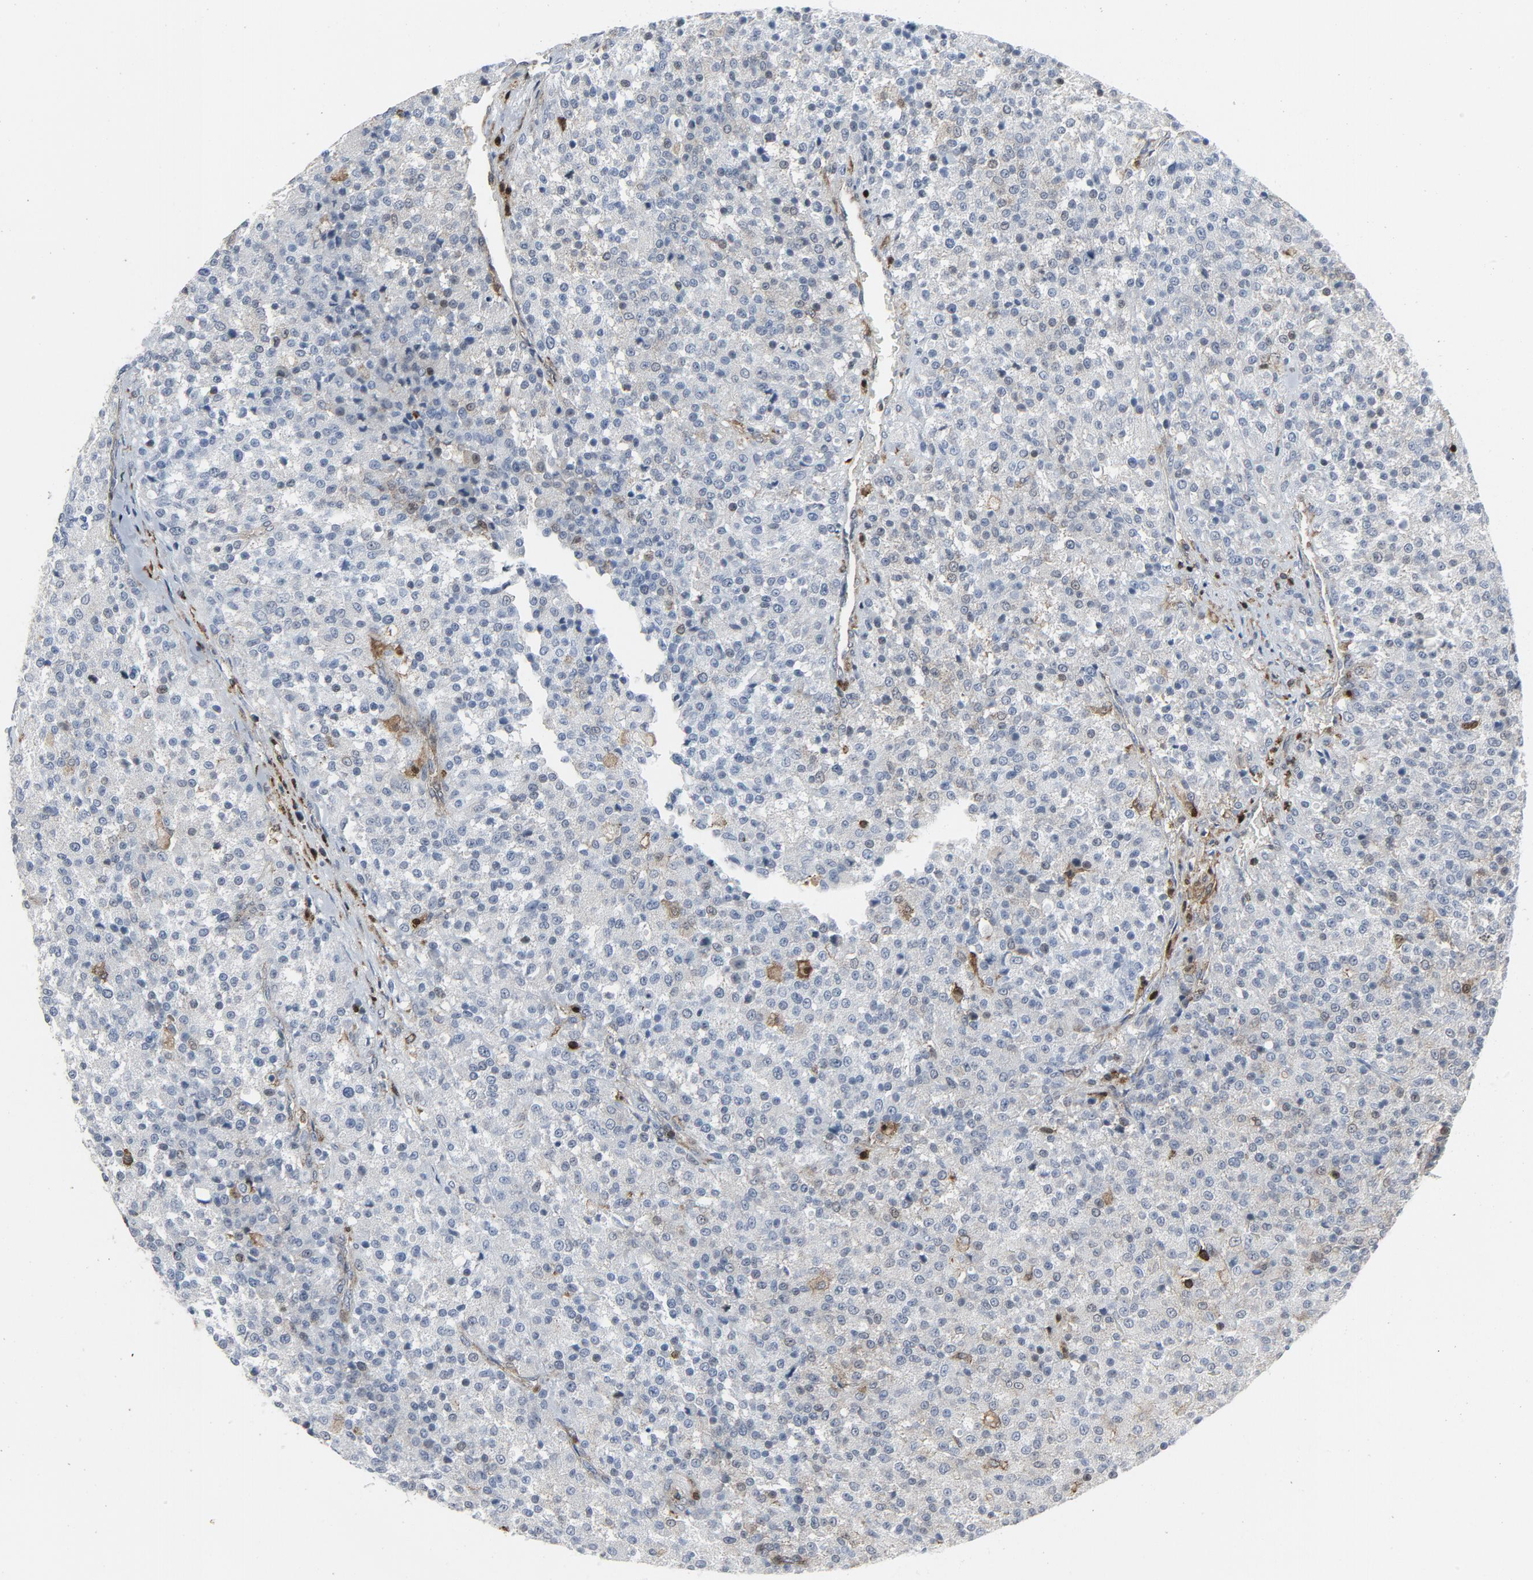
{"staining": {"intensity": "negative", "quantity": "none", "location": "none"}, "tissue": "testis cancer", "cell_type": "Tumor cells", "image_type": "cancer", "snomed": [{"axis": "morphology", "description": "Seminoma, NOS"}, {"axis": "topography", "description": "Testis"}], "caption": "Immunohistochemistry (IHC) histopathology image of testis seminoma stained for a protein (brown), which reveals no positivity in tumor cells. Nuclei are stained in blue.", "gene": "LCP2", "patient": {"sex": "male", "age": 59}}